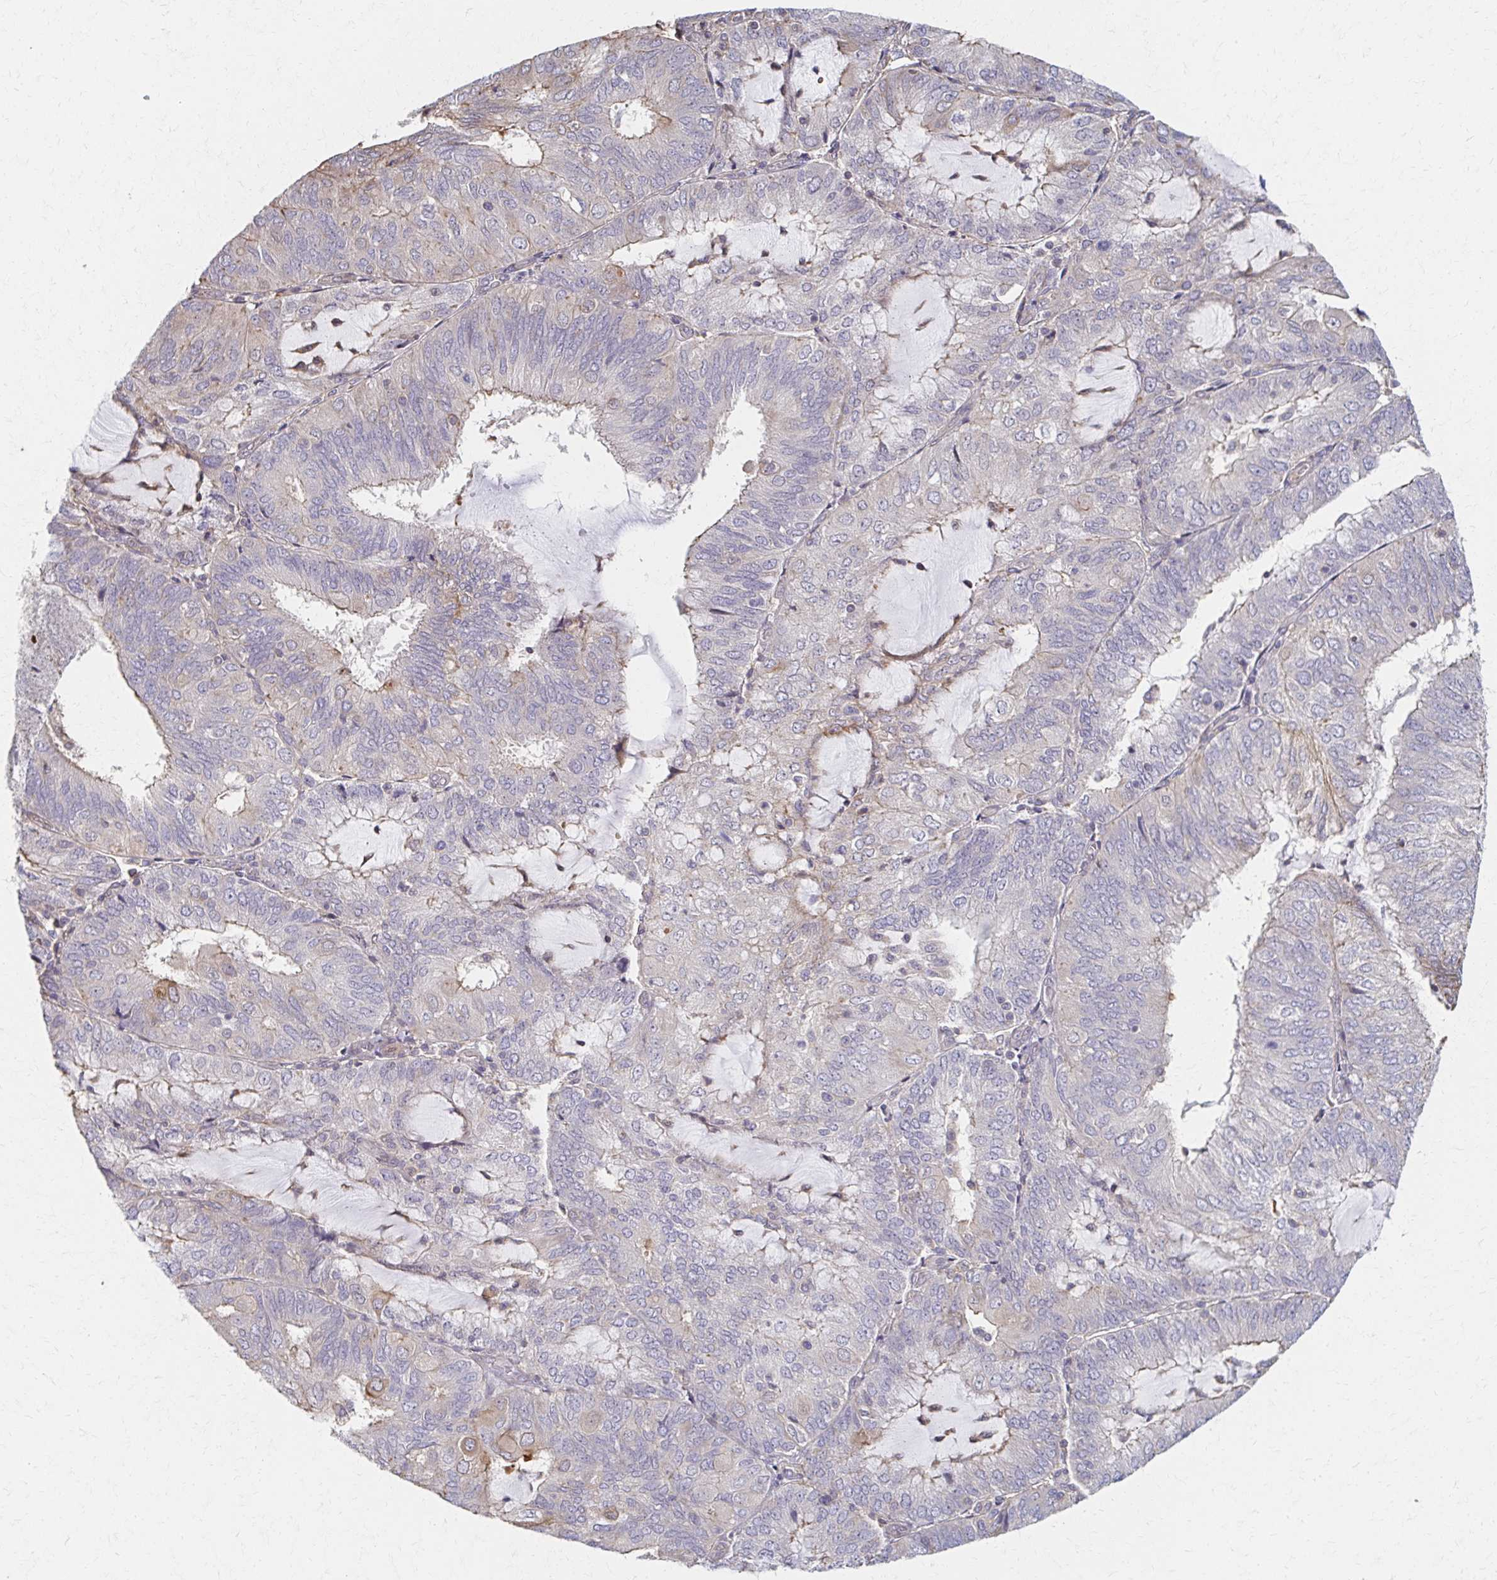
{"staining": {"intensity": "weak", "quantity": "<25%", "location": "cytoplasmic/membranous"}, "tissue": "endometrial cancer", "cell_type": "Tumor cells", "image_type": "cancer", "snomed": [{"axis": "morphology", "description": "Adenocarcinoma, NOS"}, {"axis": "topography", "description": "Endometrium"}], "caption": "The histopathology image displays no staining of tumor cells in adenocarcinoma (endometrial).", "gene": "EOLA2", "patient": {"sex": "female", "age": 81}}